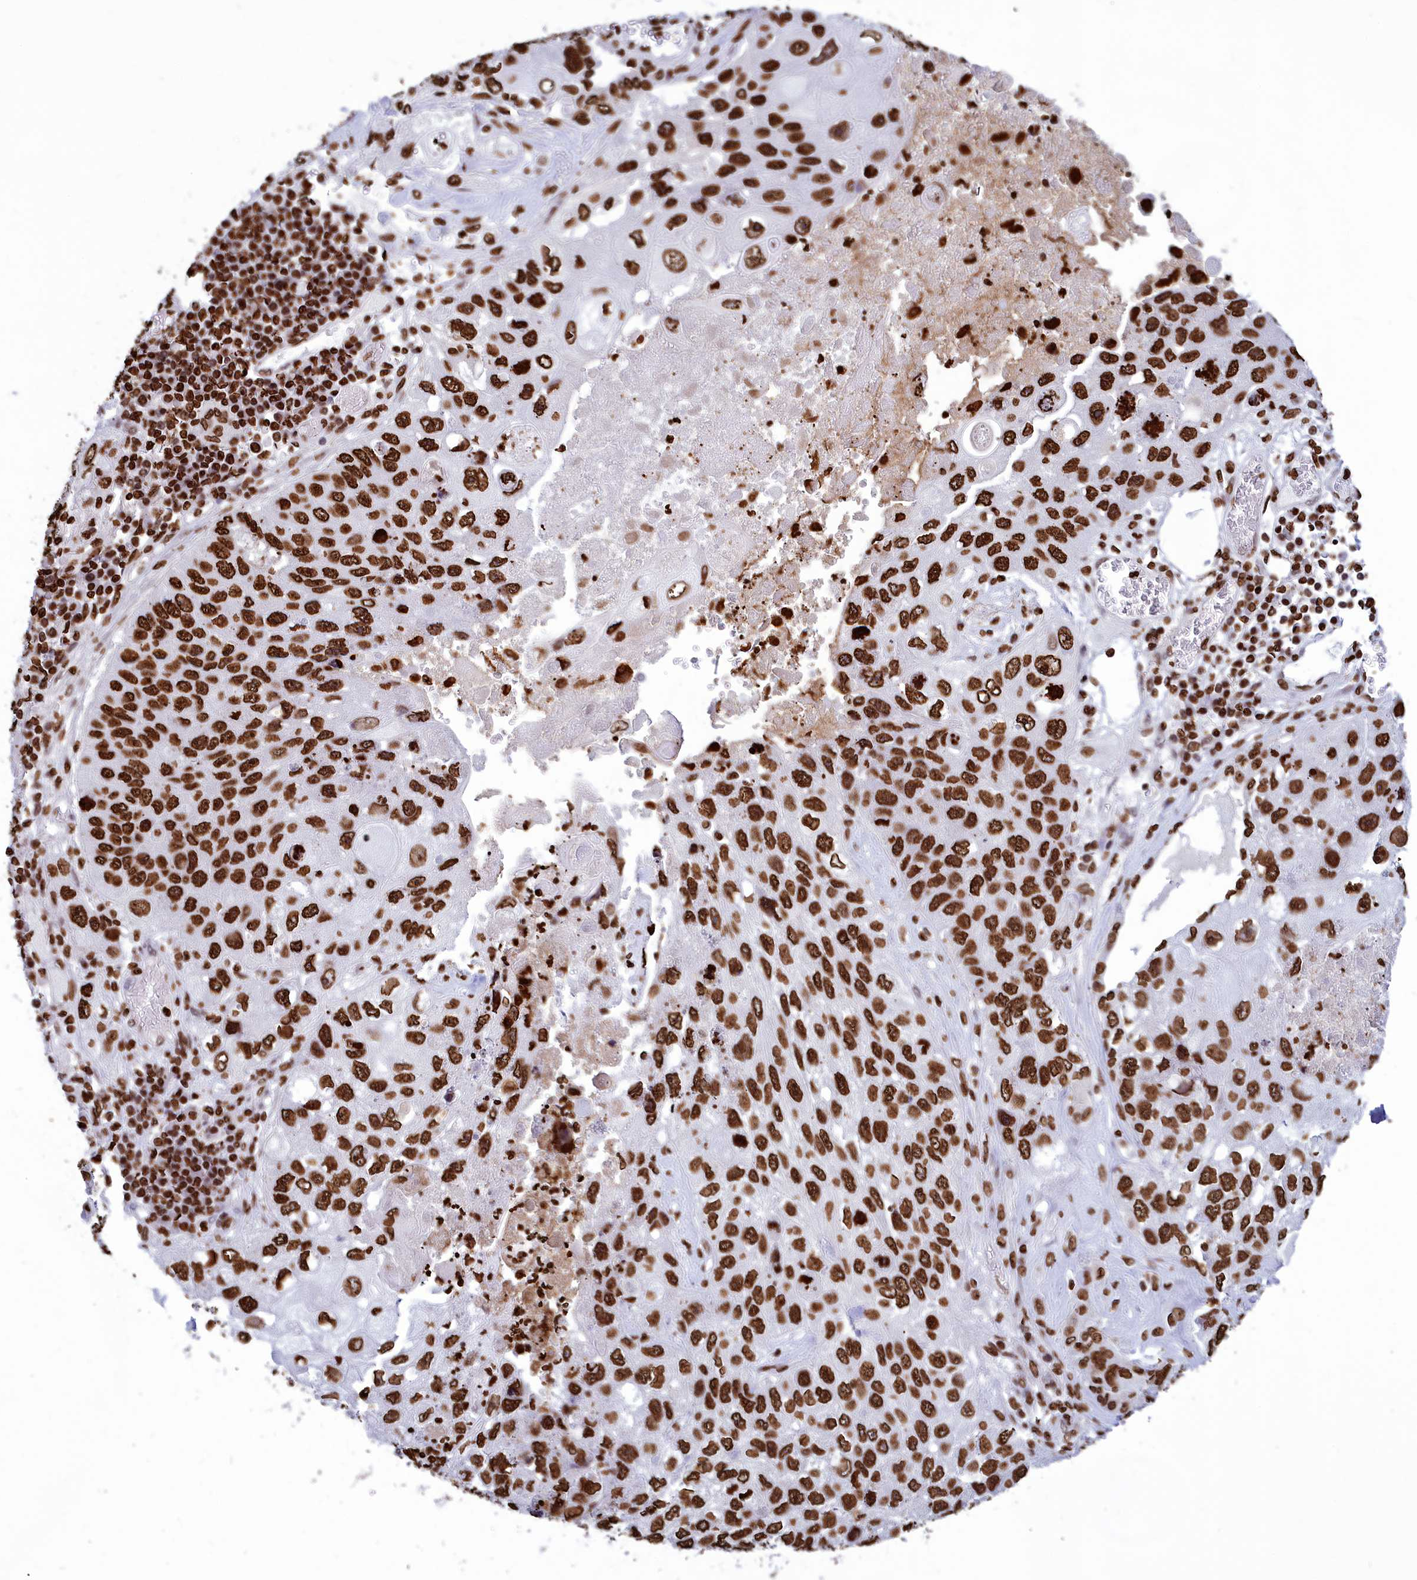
{"staining": {"intensity": "strong", "quantity": ">75%", "location": "nuclear"}, "tissue": "lung cancer", "cell_type": "Tumor cells", "image_type": "cancer", "snomed": [{"axis": "morphology", "description": "Squamous cell carcinoma, NOS"}, {"axis": "topography", "description": "Lung"}], "caption": "Protein expression by immunohistochemistry (IHC) shows strong nuclear positivity in approximately >75% of tumor cells in lung cancer (squamous cell carcinoma). (IHC, brightfield microscopy, high magnification).", "gene": "AKAP17A", "patient": {"sex": "male", "age": 61}}